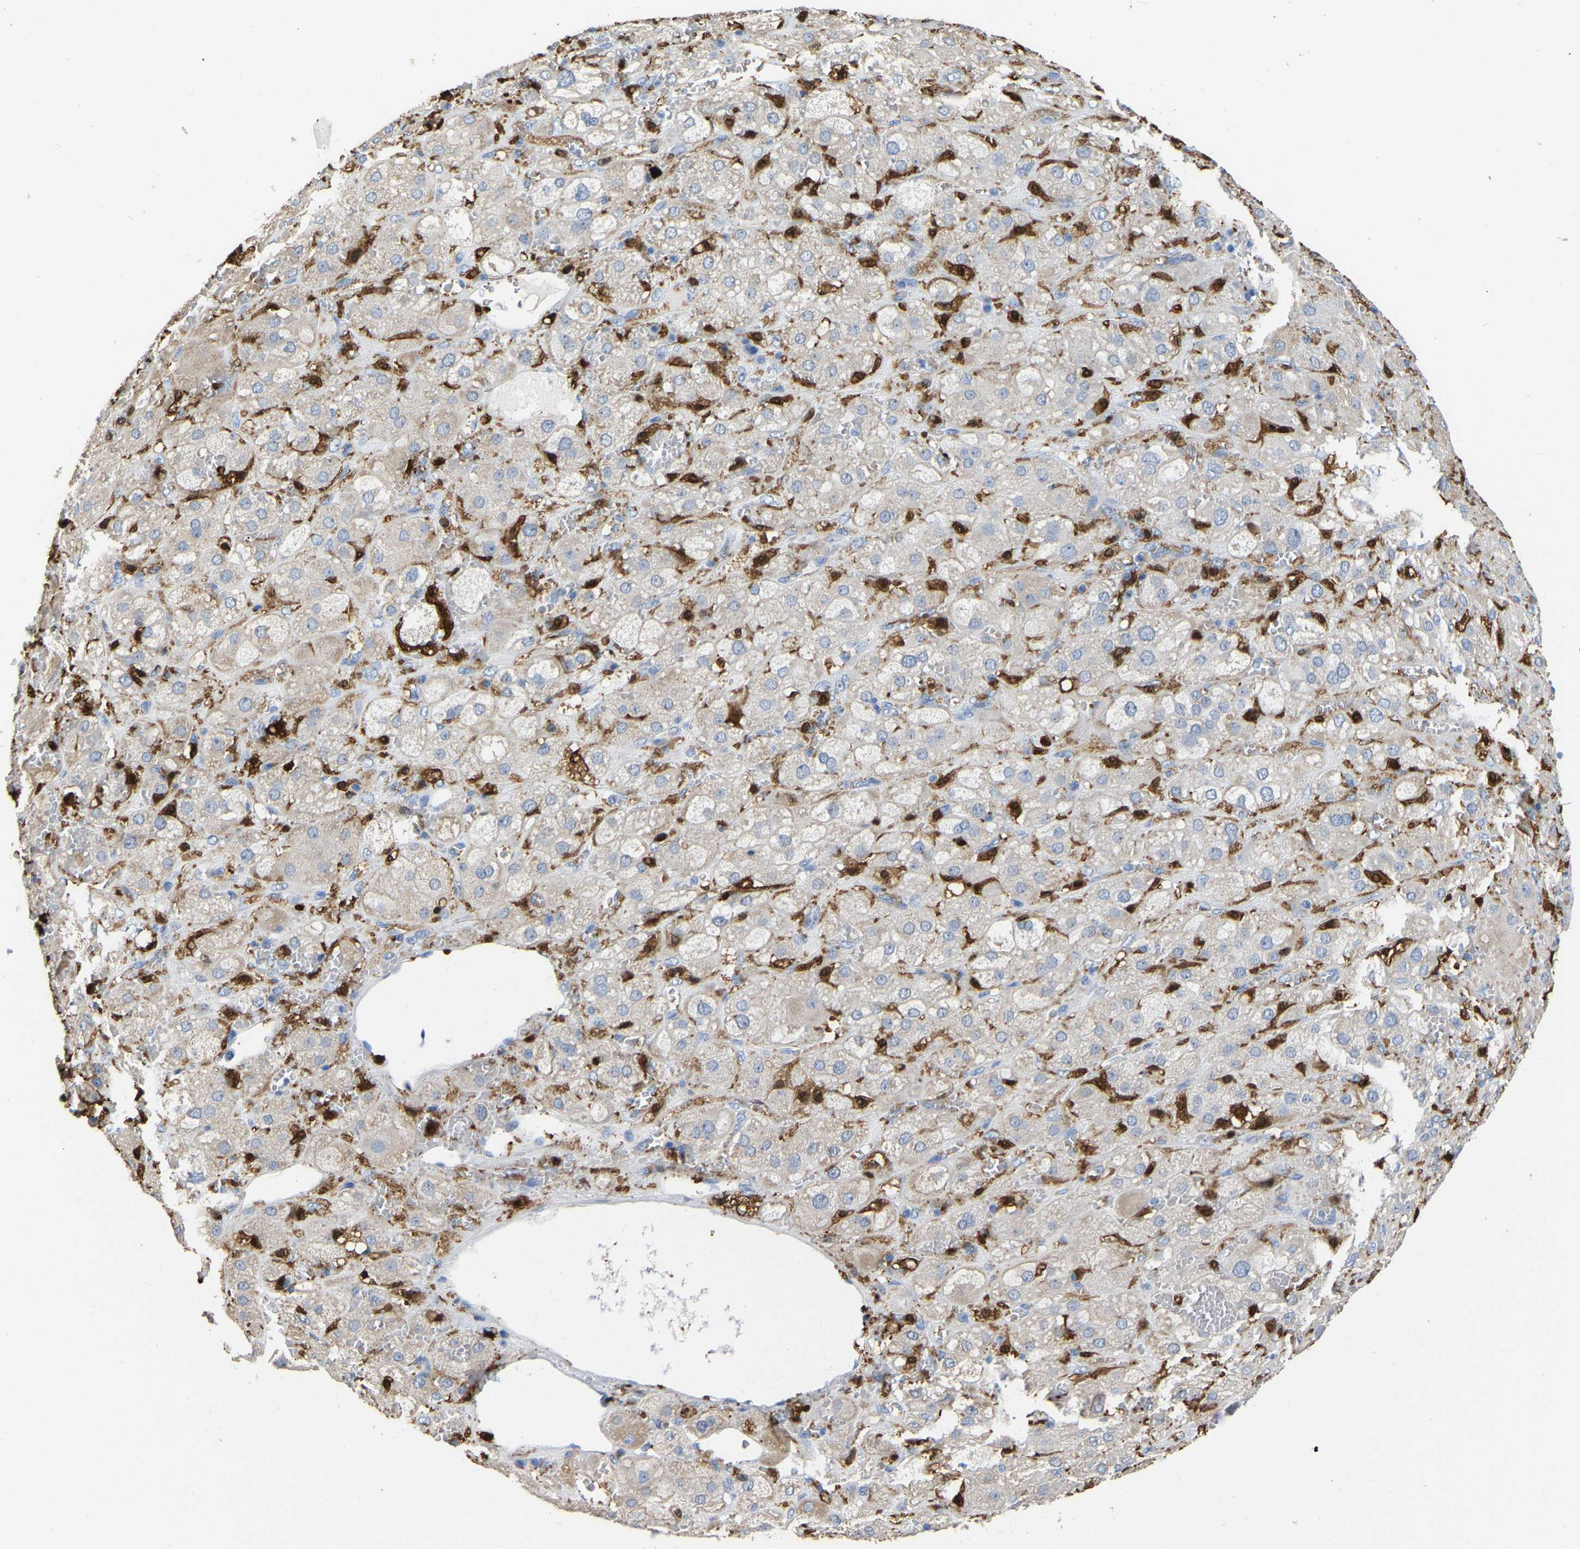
{"staining": {"intensity": "moderate", "quantity": "<25%", "location": "cytoplasmic/membranous"}, "tissue": "adrenal gland", "cell_type": "Glandular cells", "image_type": "normal", "snomed": [{"axis": "morphology", "description": "Normal tissue, NOS"}, {"axis": "topography", "description": "Adrenal gland"}], "caption": "The micrograph reveals immunohistochemical staining of normal adrenal gland. There is moderate cytoplasmic/membranous positivity is present in about <25% of glandular cells. (Brightfield microscopy of DAB IHC at high magnification).", "gene": "ULBP2", "patient": {"sex": "female", "age": 47}}